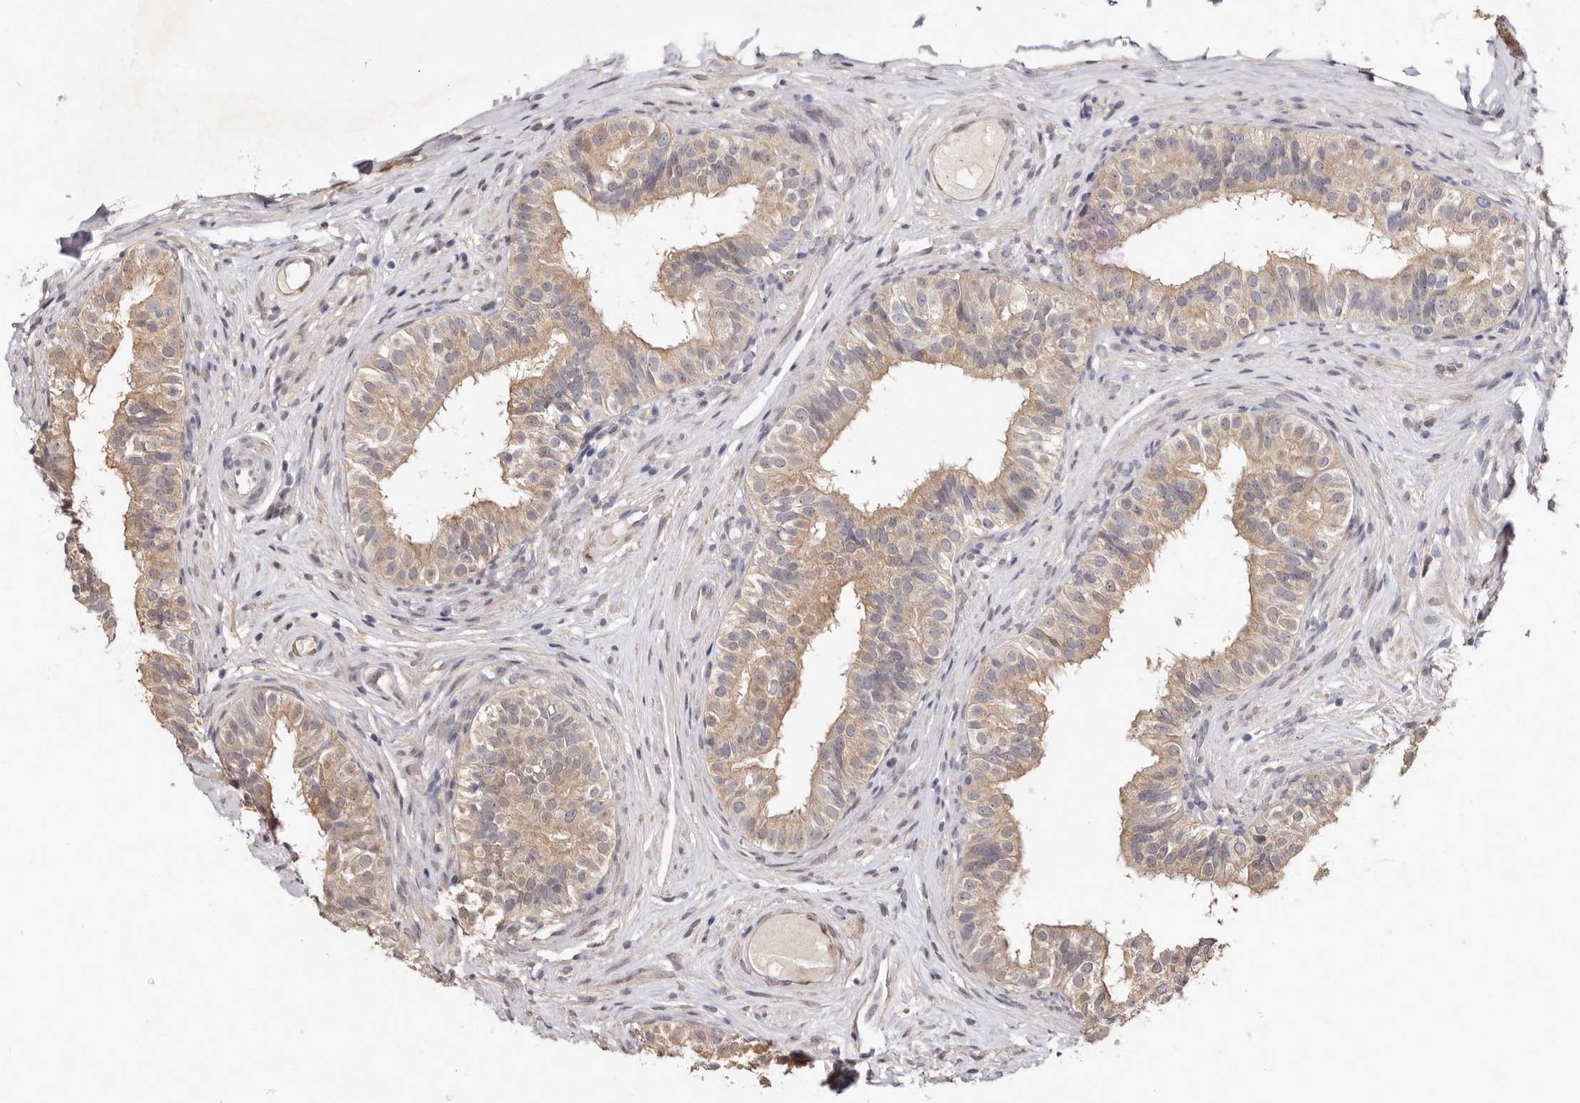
{"staining": {"intensity": "moderate", "quantity": "<25%", "location": "cytoplasmic/membranous"}, "tissue": "epididymis", "cell_type": "Glandular cells", "image_type": "normal", "snomed": [{"axis": "morphology", "description": "Normal tissue, NOS"}, {"axis": "topography", "description": "Epididymis"}], "caption": "Immunohistochemical staining of benign human epididymis reveals low levels of moderate cytoplasmic/membranous expression in approximately <25% of glandular cells. Ihc stains the protein of interest in brown and the nuclei are stained blue.", "gene": "SULT1E1", "patient": {"sex": "male", "age": 49}}